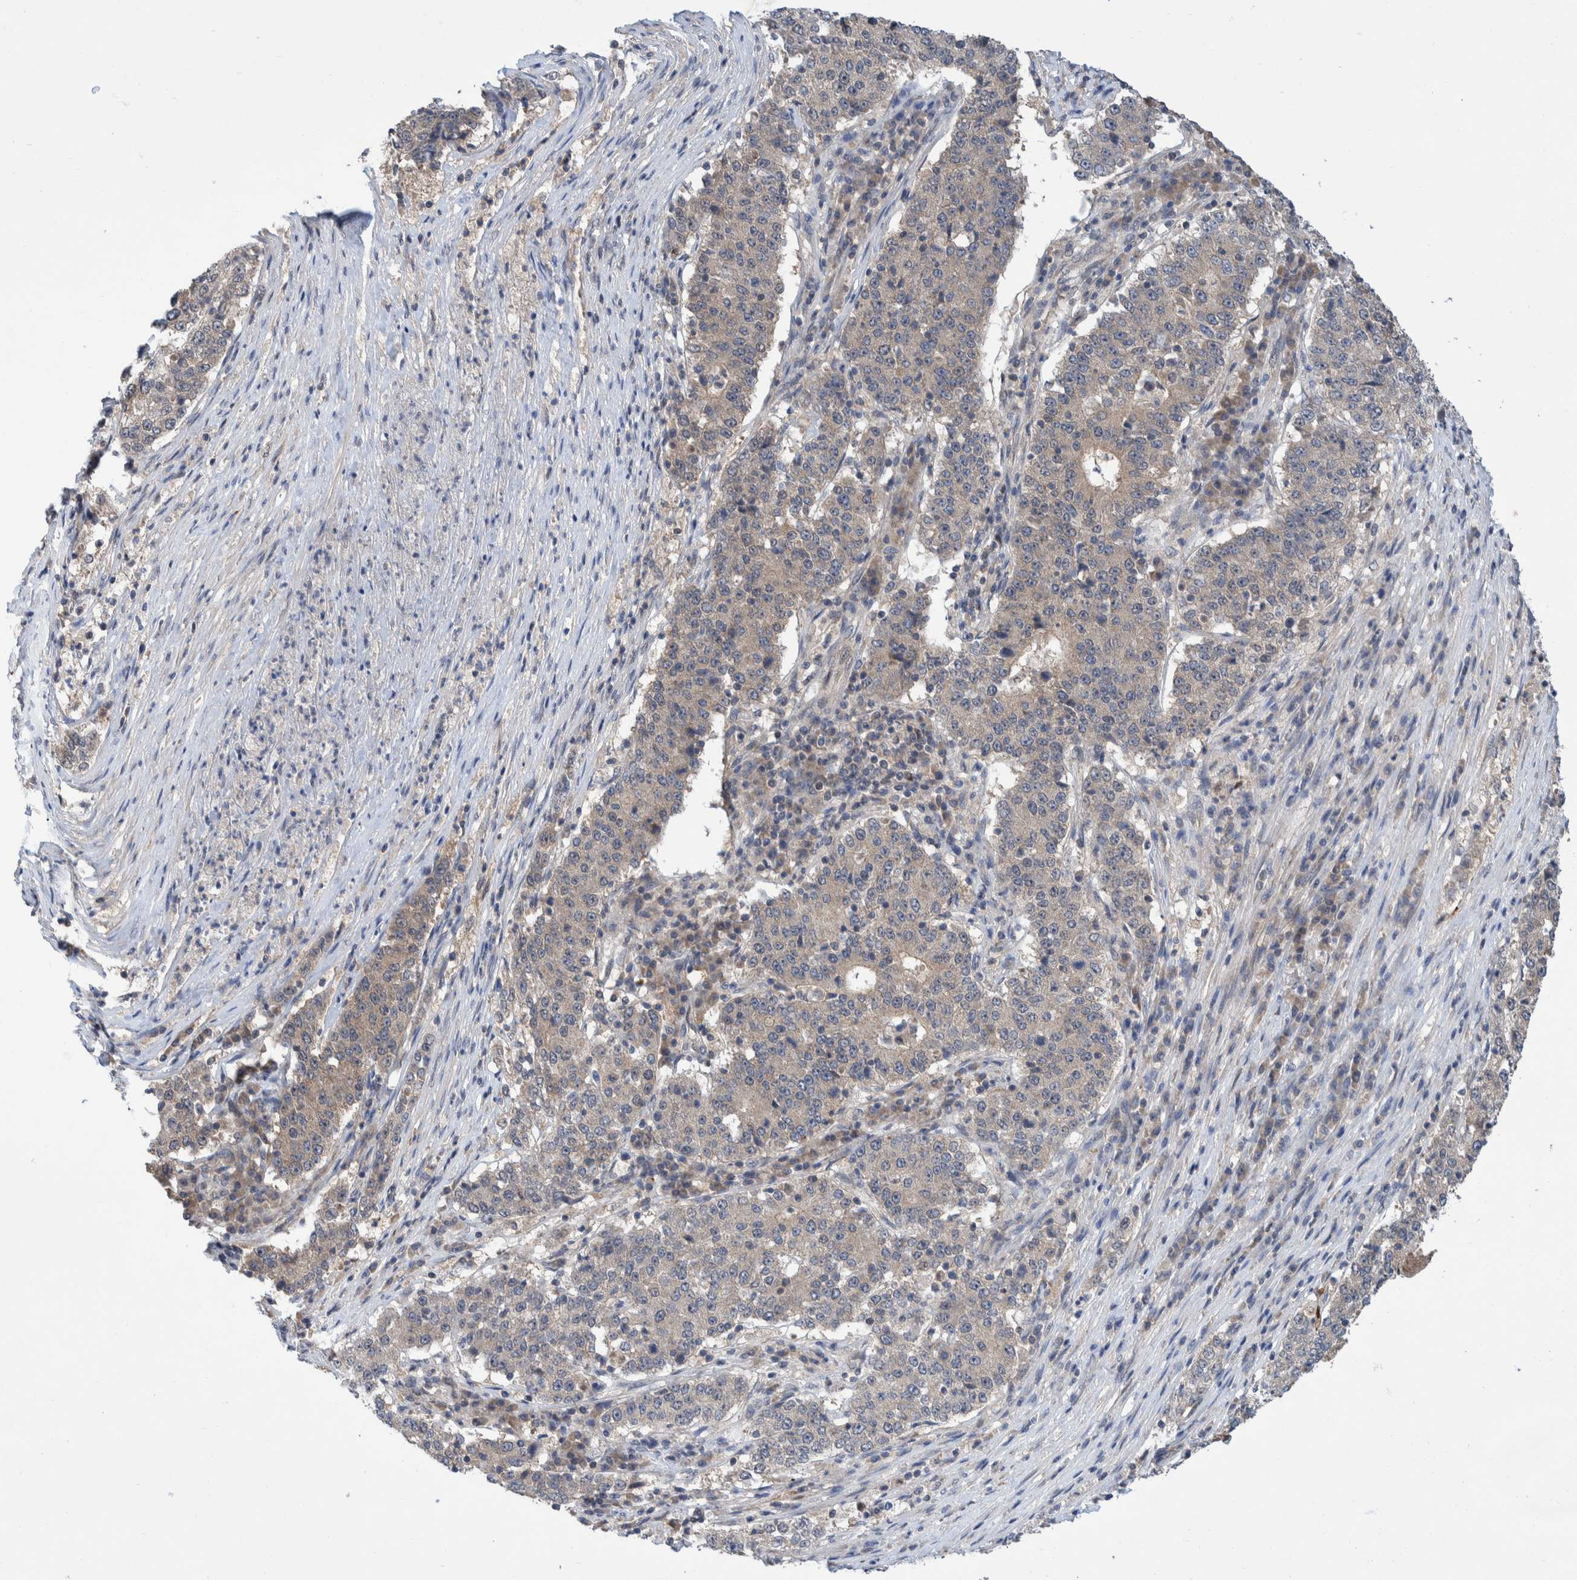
{"staining": {"intensity": "weak", "quantity": "<25%", "location": "cytoplasmic/membranous"}, "tissue": "stomach cancer", "cell_type": "Tumor cells", "image_type": "cancer", "snomed": [{"axis": "morphology", "description": "Adenocarcinoma, NOS"}, {"axis": "topography", "description": "Stomach"}], "caption": "An immunohistochemistry (IHC) histopathology image of stomach cancer (adenocarcinoma) is shown. There is no staining in tumor cells of stomach cancer (adenocarcinoma).", "gene": "PLPBP", "patient": {"sex": "male", "age": 59}}